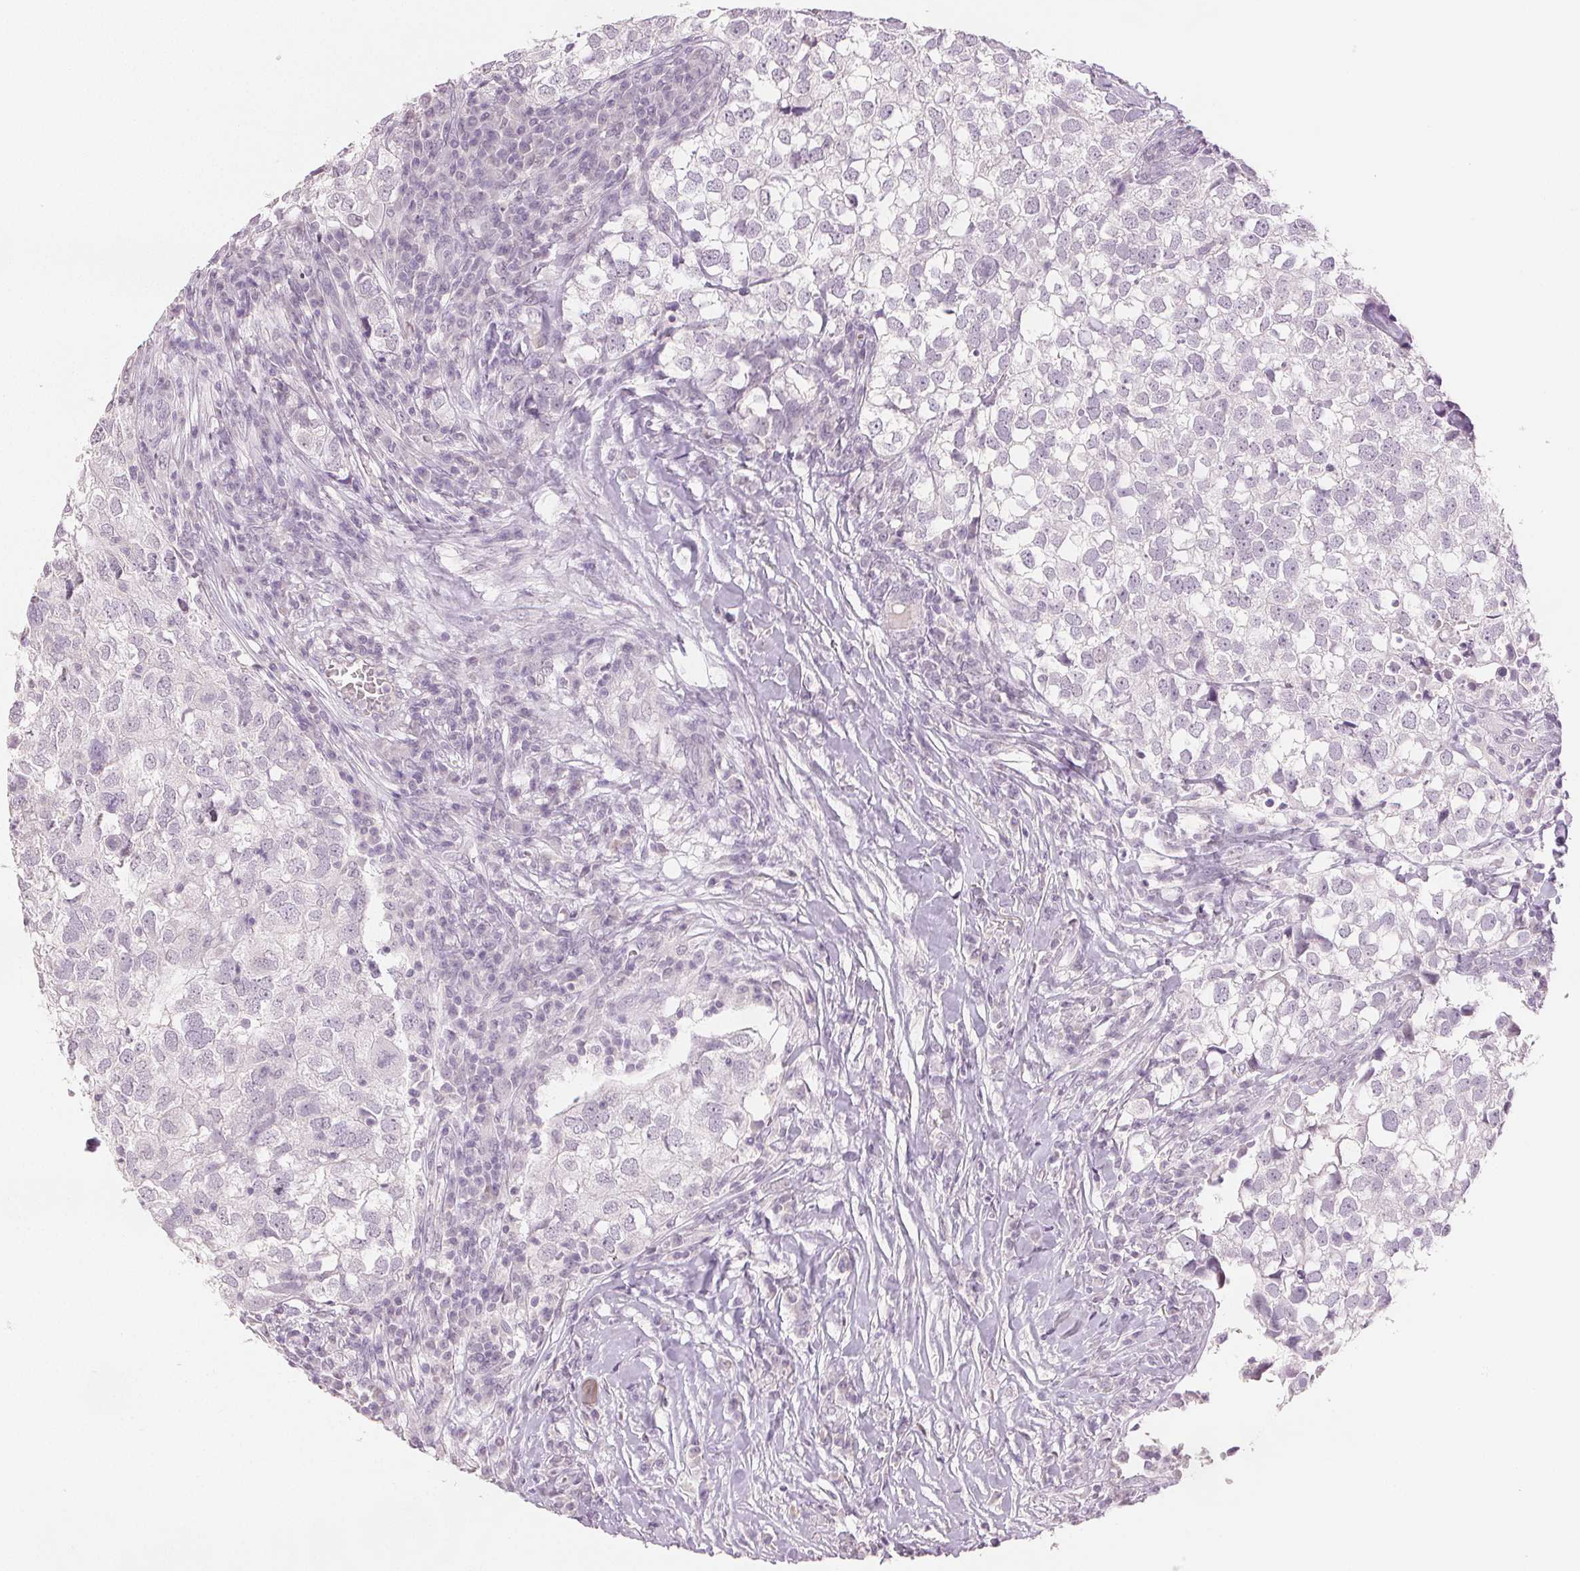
{"staining": {"intensity": "negative", "quantity": "none", "location": "none"}, "tissue": "breast cancer", "cell_type": "Tumor cells", "image_type": "cancer", "snomed": [{"axis": "morphology", "description": "Duct carcinoma"}, {"axis": "topography", "description": "Breast"}], "caption": "This is an immunohistochemistry image of breast cancer. There is no staining in tumor cells.", "gene": "SCGN", "patient": {"sex": "female", "age": 30}}